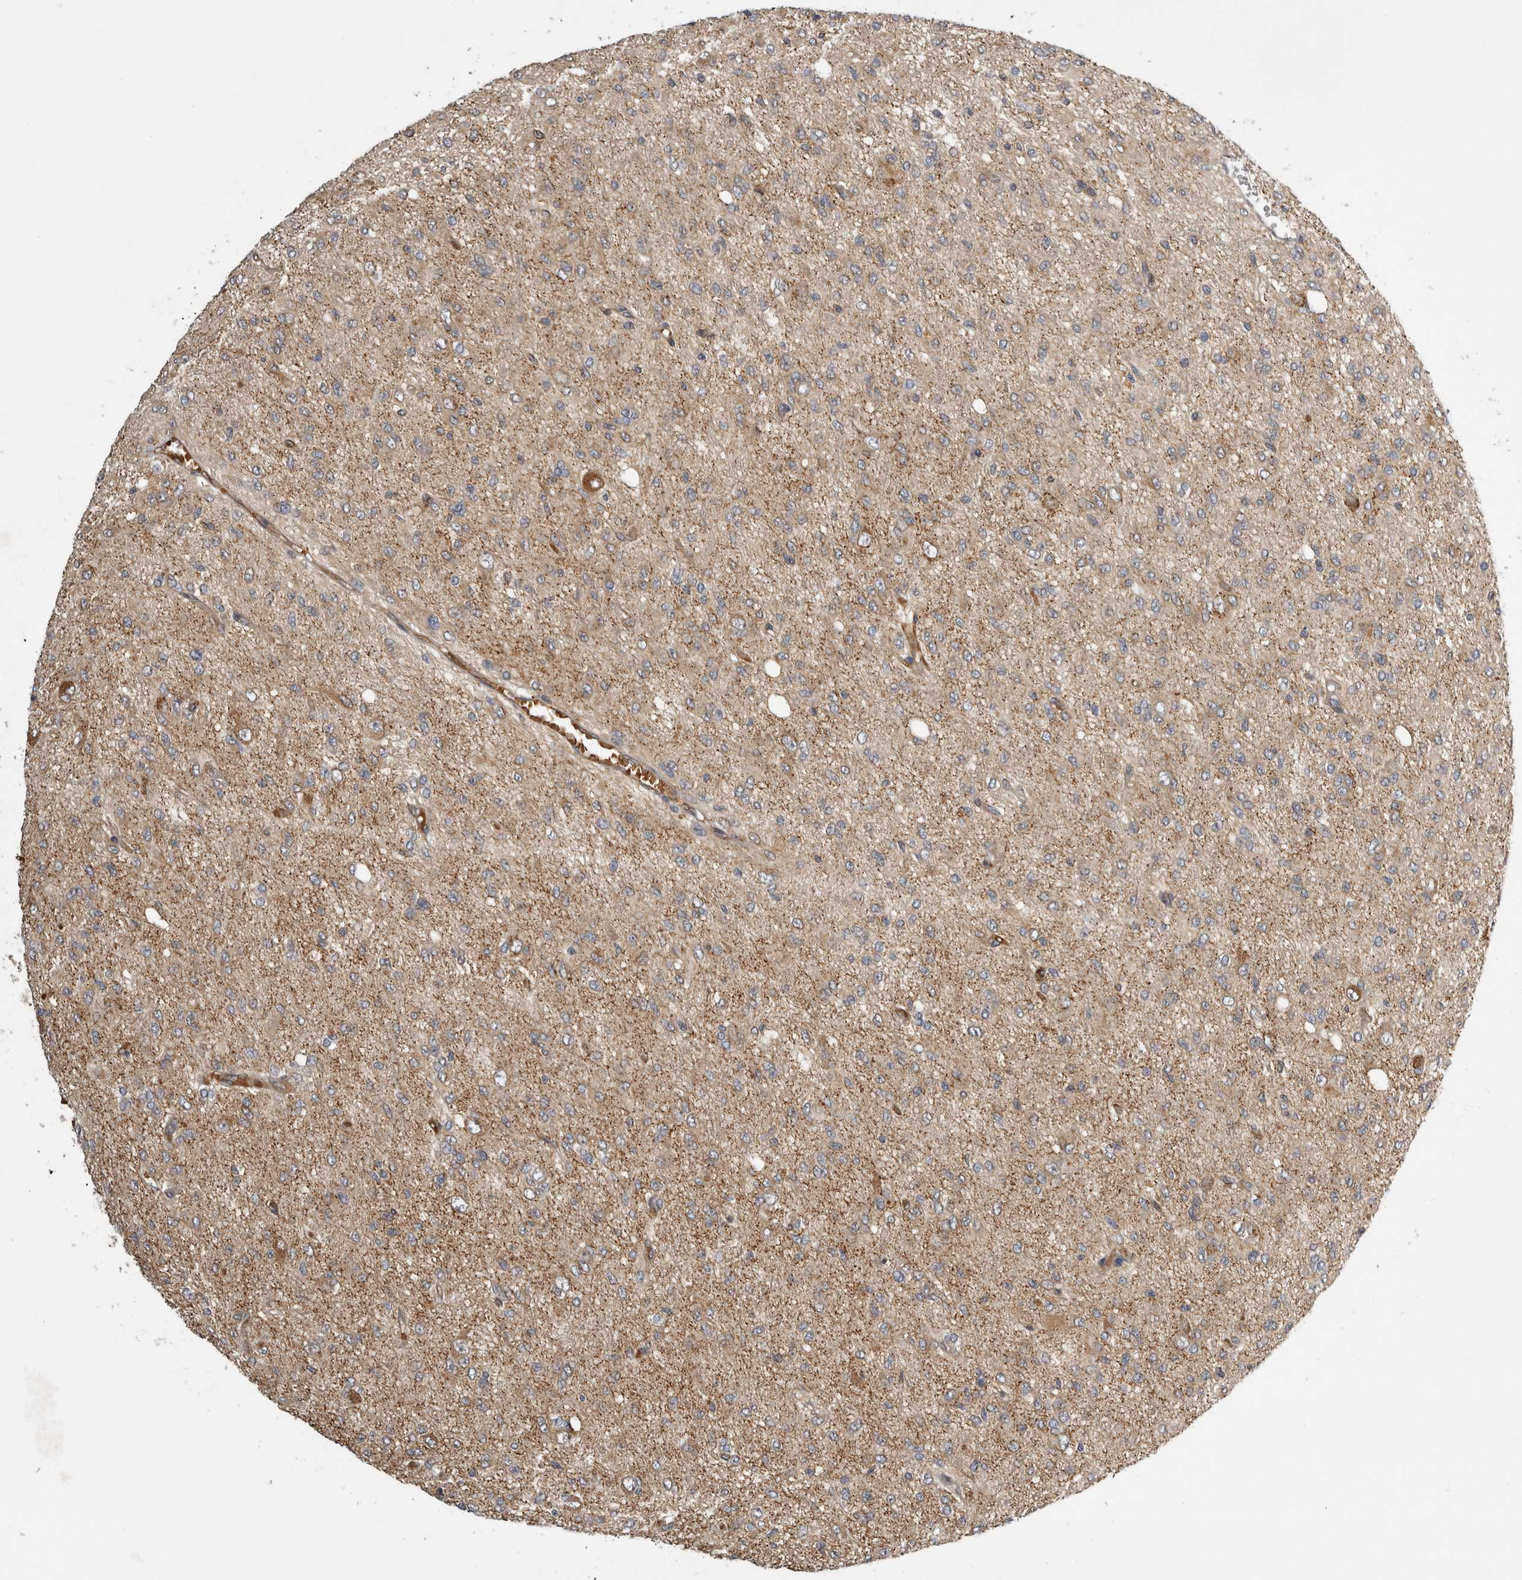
{"staining": {"intensity": "moderate", "quantity": "<25%", "location": "cytoplasmic/membranous"}, "tissue": "glioma", "cell_type": "Tumor cells", "image_type": "cancer", "snomed": [{"axis": "morphology", "description": "Glioma, malignant, High grade"}, {"axis": "topography", "description": "Brain"}], "caption": "Brown immunohistochemical staining in human glioma displays moderate cytoplasmic/membranous staining in approximately <25% of tumor cells.", "gene": "APOL2", "patient": {"sex": "female", "age": 59}}